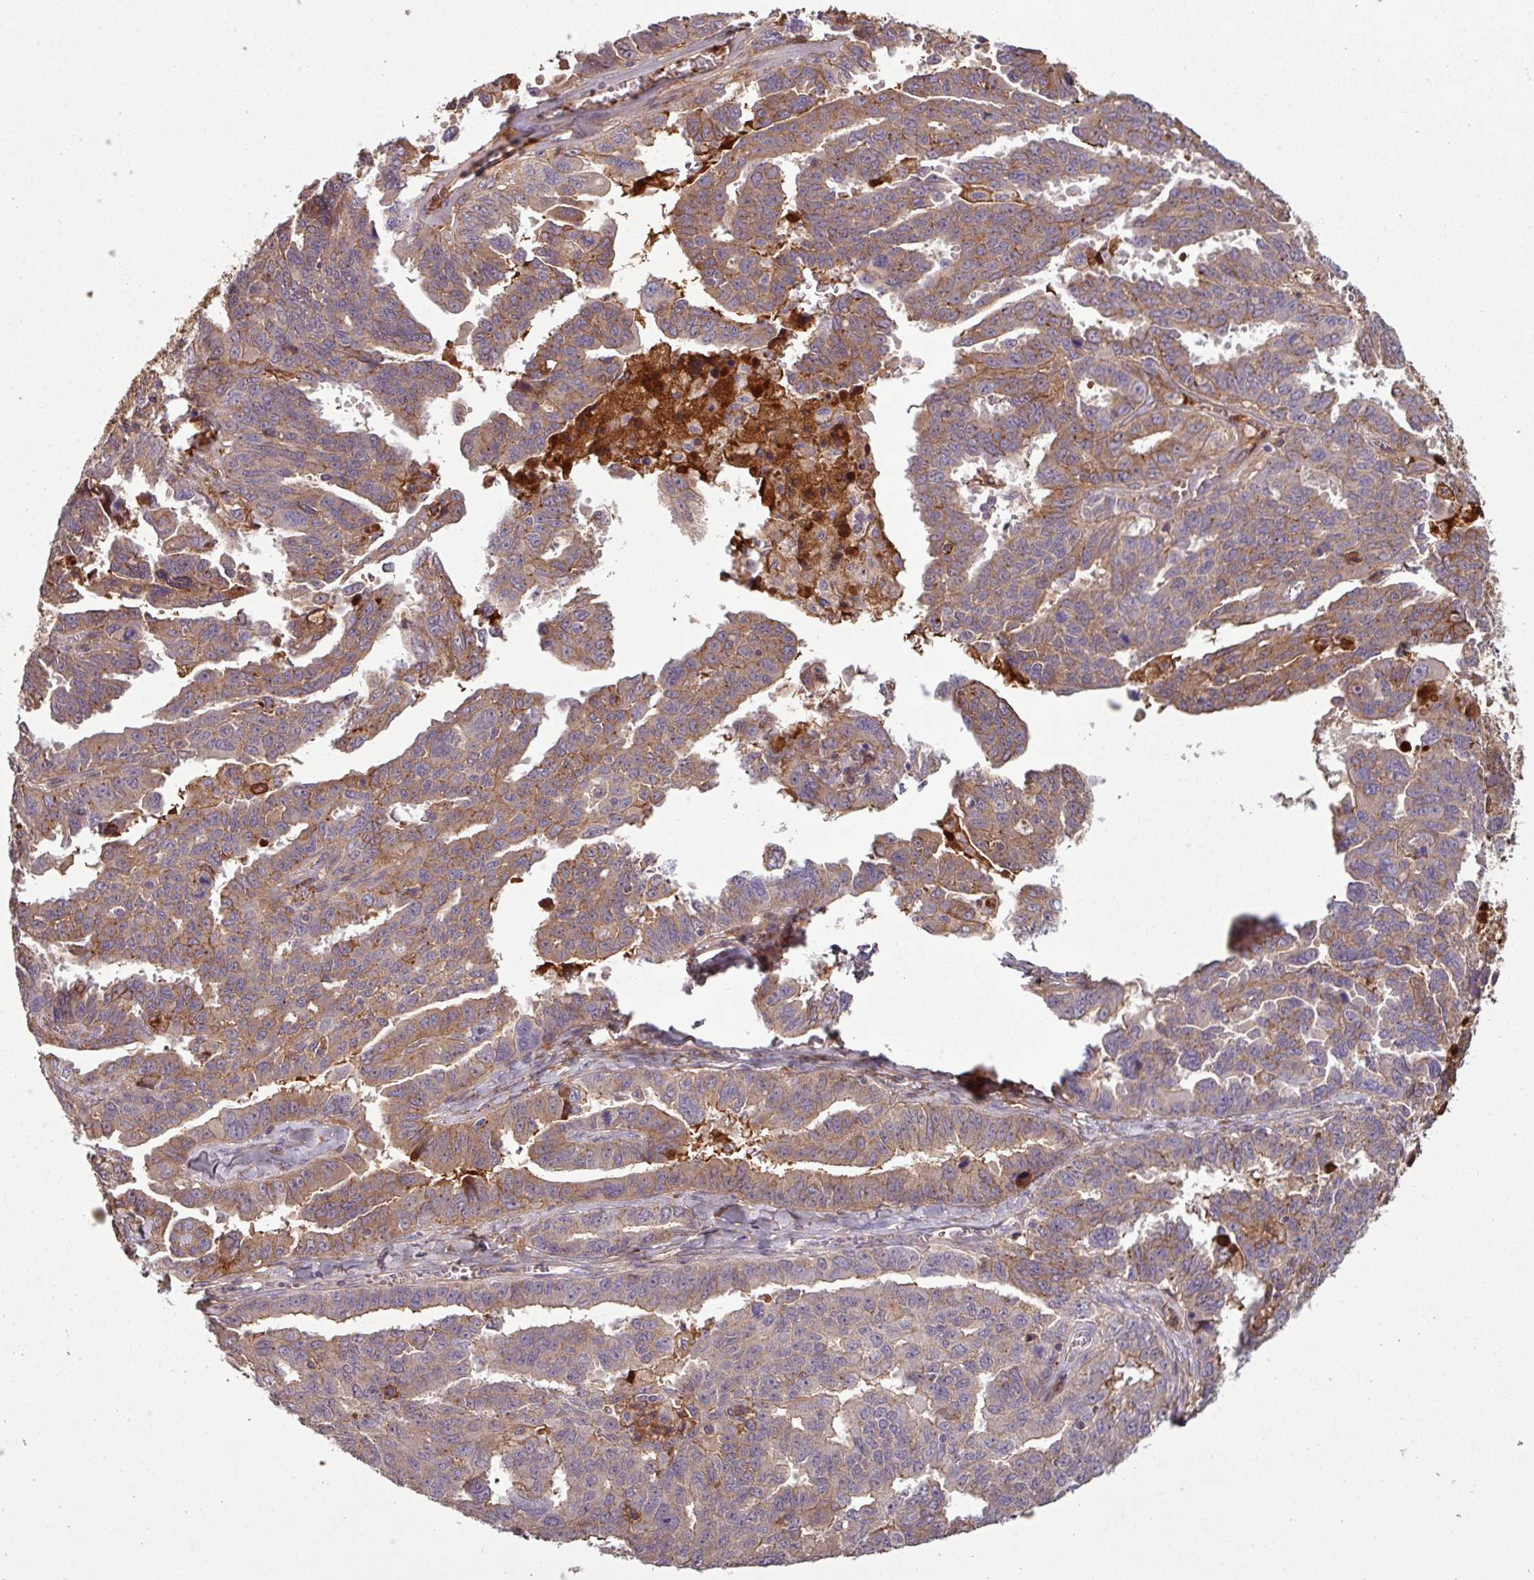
{"staining": {"intensity": "weak", "quantity": "25%-75%", "location": "cytoplasmic/membranous"}, "tissue": "ovarian cancer", "cell_type": "Tumor cells", "image_type": "cancer", "snomed": [{"axis": "morphology", "description": "Adenocarcinoma, NOS"}, {"axis": "morphology", "description": "Carcinoma, endometroid"}, {"axis": "topography", "description": "Ovary"}], "caption": "Tumor cells exhibit weak cytoplasmic/membranous positivity in approximately 25%-75% of cells in ovarian endometroid carcinoma. The protein is shown in brown color, while the nuclei are stained blue.", "gene": "C4B", "patient": {"sex": "female", "age": 72}}